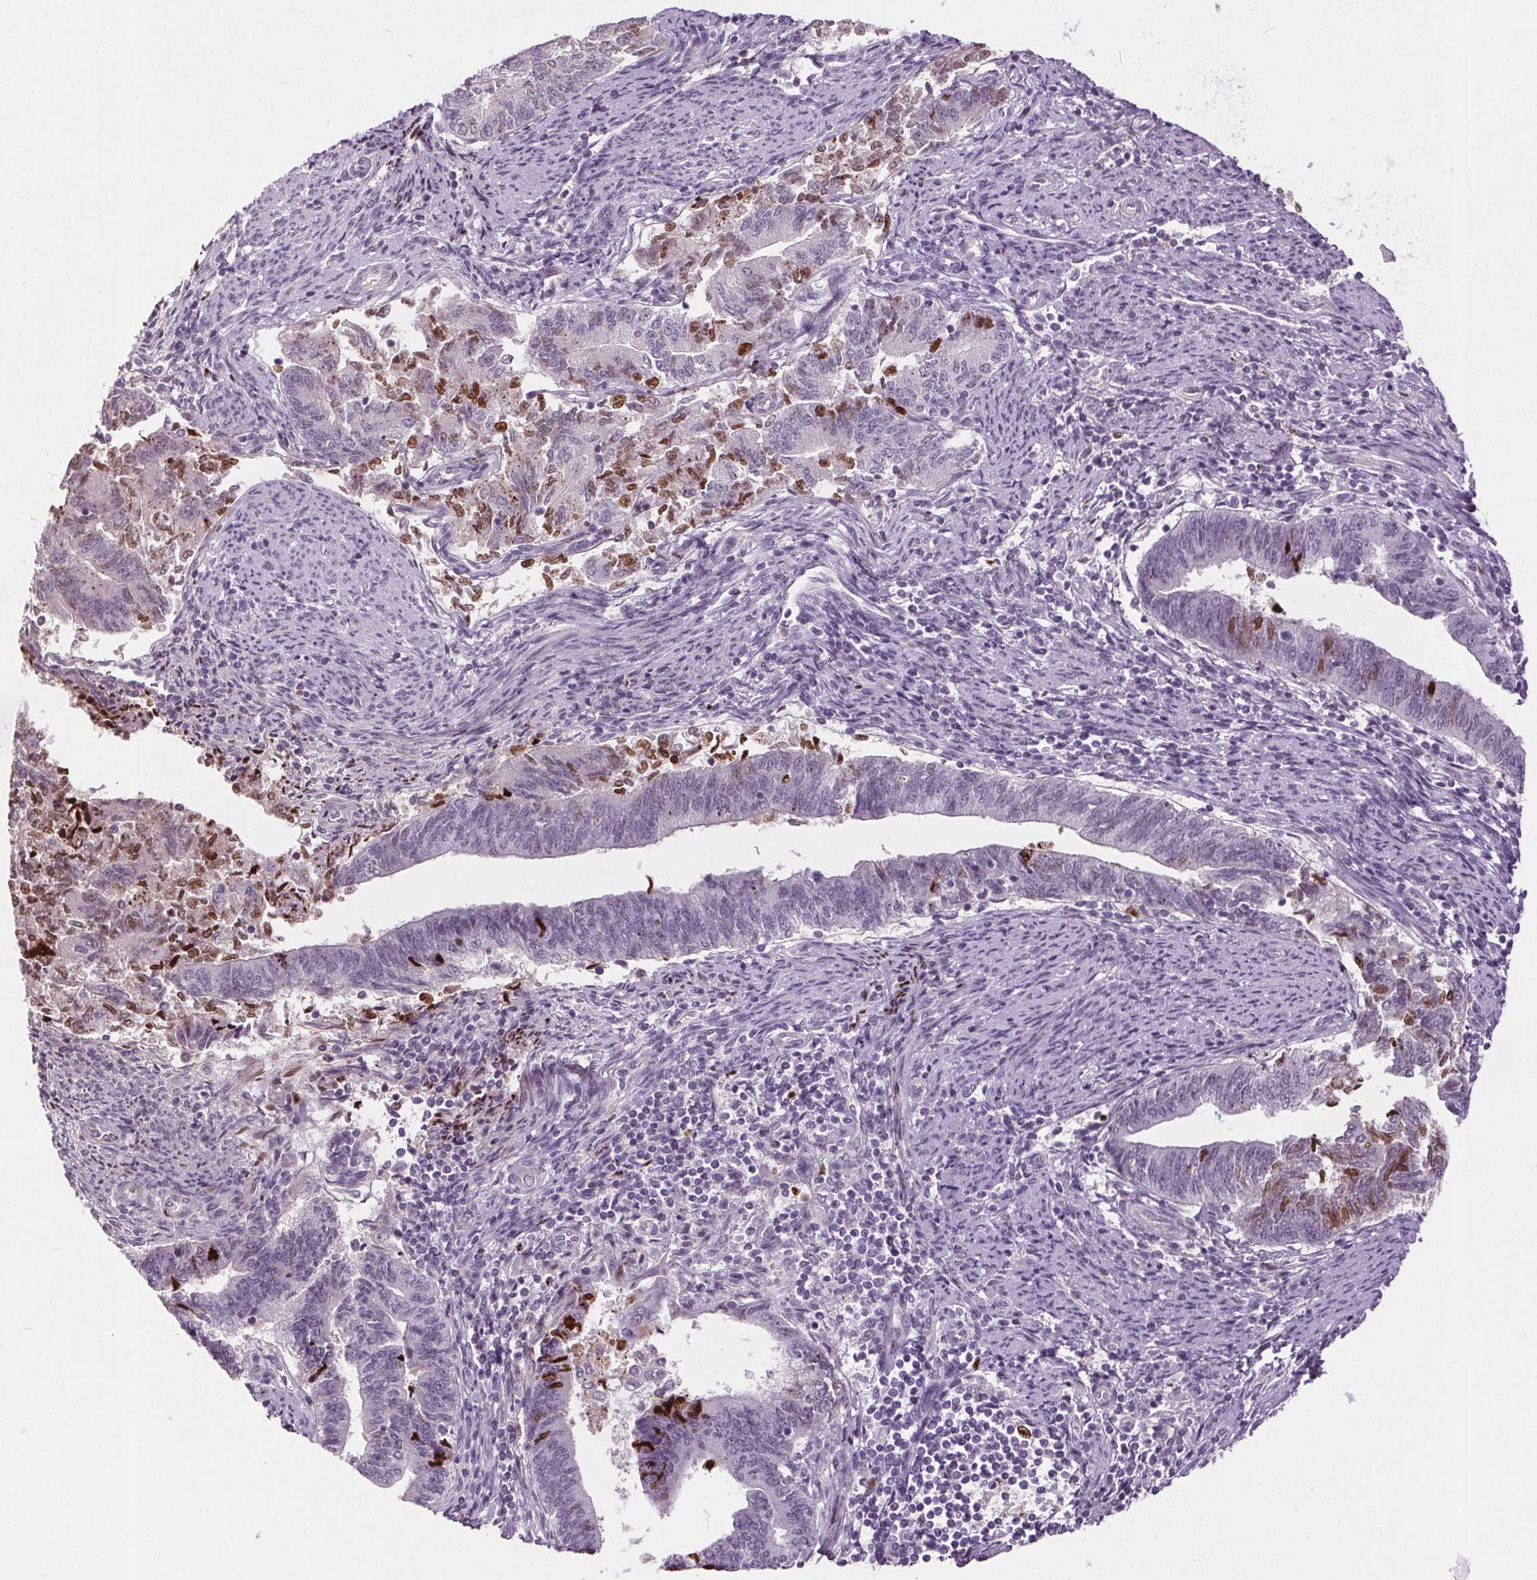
{"staining": {"intensity": "moderate", "quantity": "<25%", "location": "nuclear"}, "tissue": "endometrial cancer", "cell_type": "Tumor cells", "image_type": "cancer", "snomed": [{"axis": "morphology", "description": "Adenocarcinoma, NOS"}, {"axis": "topography", "description": "Endometrium"}], "caption": "Endometrial cancer (adenocarcinoma) stained with IHC demonstrates moderate nuclear positivity in about <25% of tumor cells.", "gene": "CEBPA", "patient": {"sex": "female", "age": 65}}